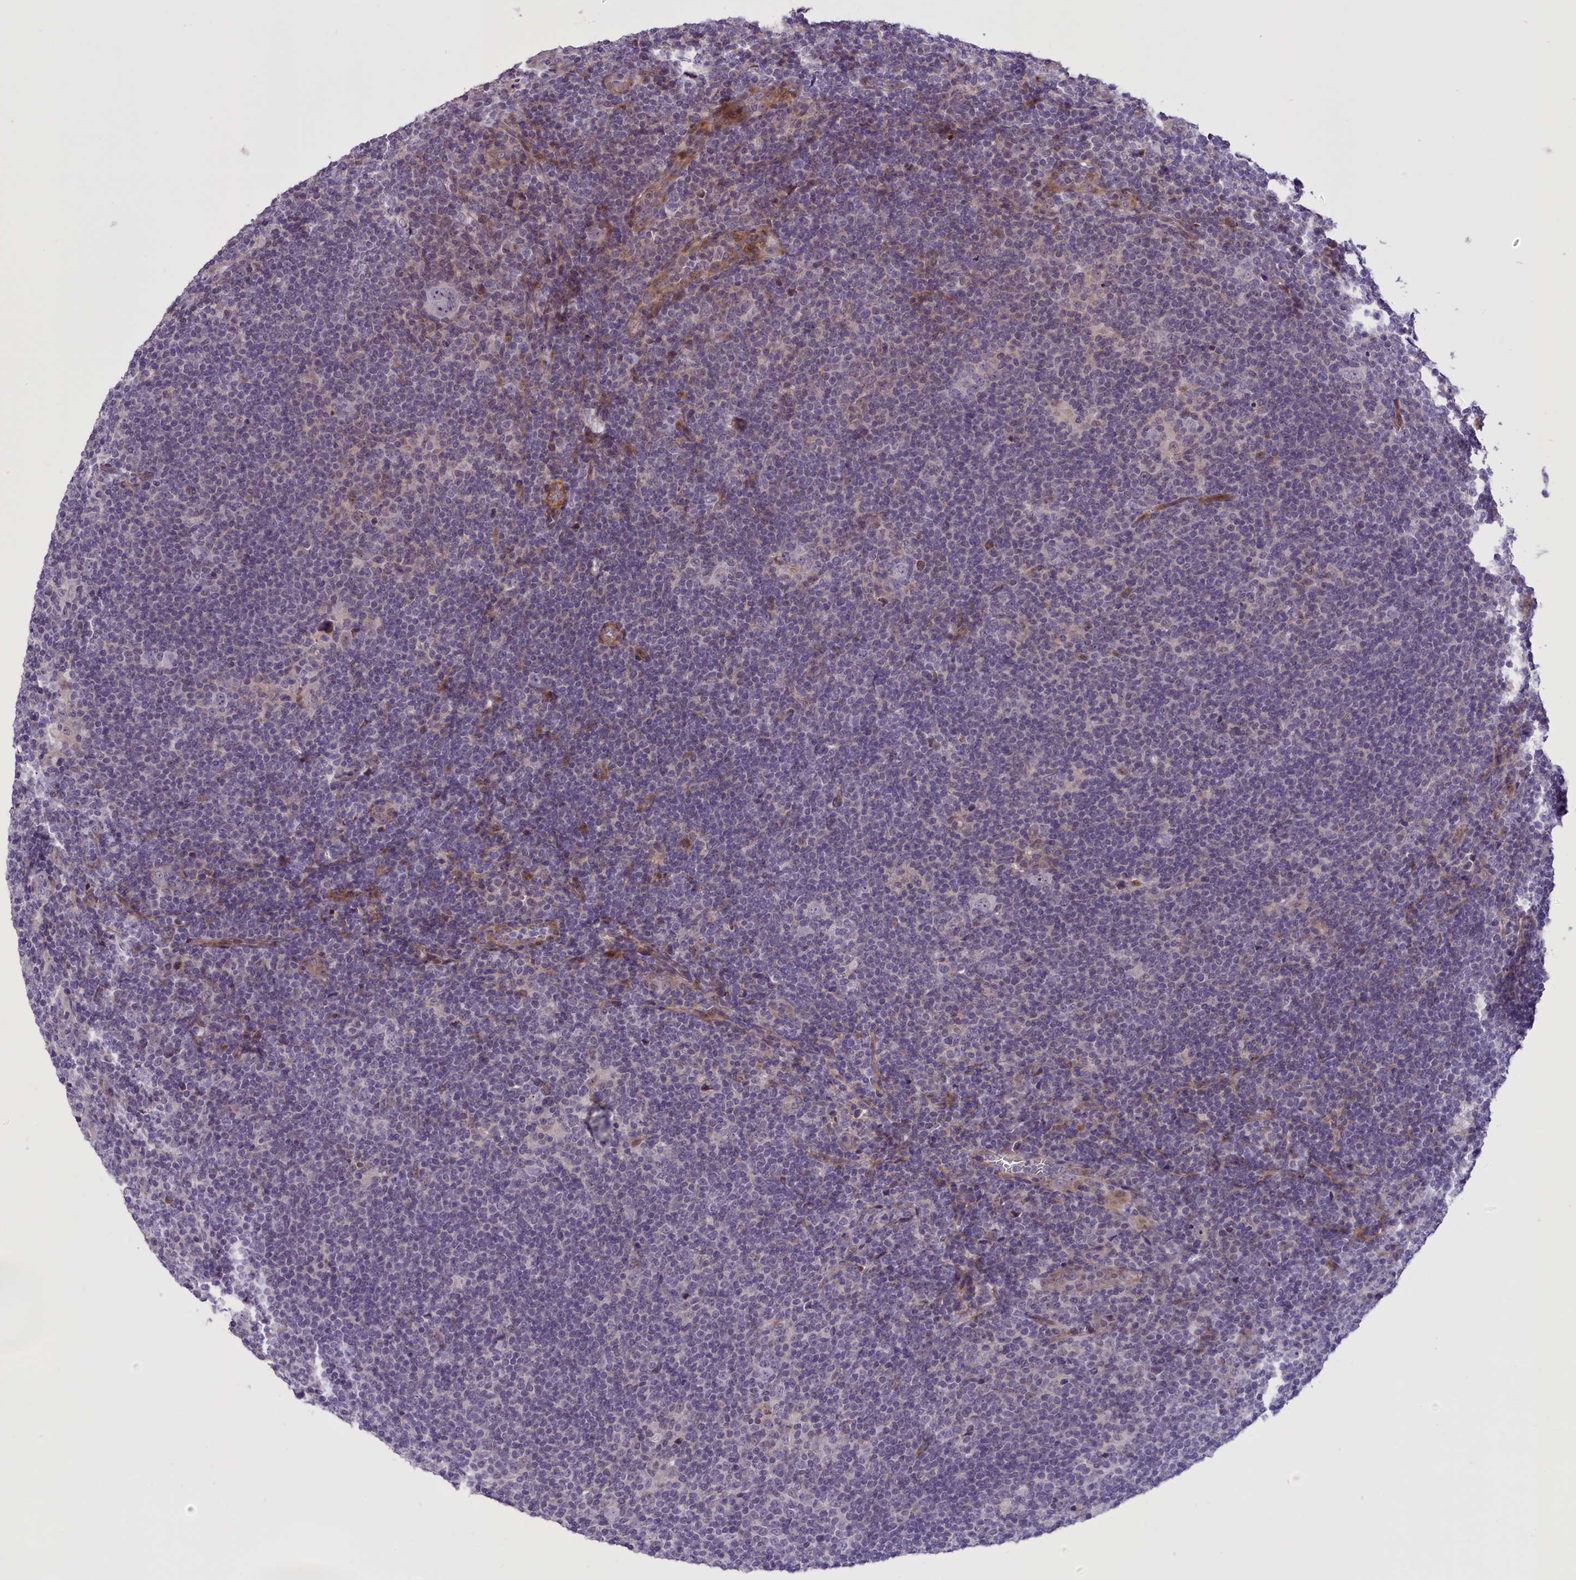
{"staining": {"intensity": "negative", "quantity": "none", "location": "none"}, "tissue": "lymphoma", "cell_type": "Tumor cells", "image_type": "cancer", "snomed": [{"axis": "morphology", "description": "Hodgkin's disease, NOS"}, {"axis": "topography", "description": "Lymph node"}], "caption": "Histopathology image shows no protein positivity in tumor cells of Hodgkin's disease tissue.", "gene": "ENHO", "patient": {"sex": "female", "age": 57}}